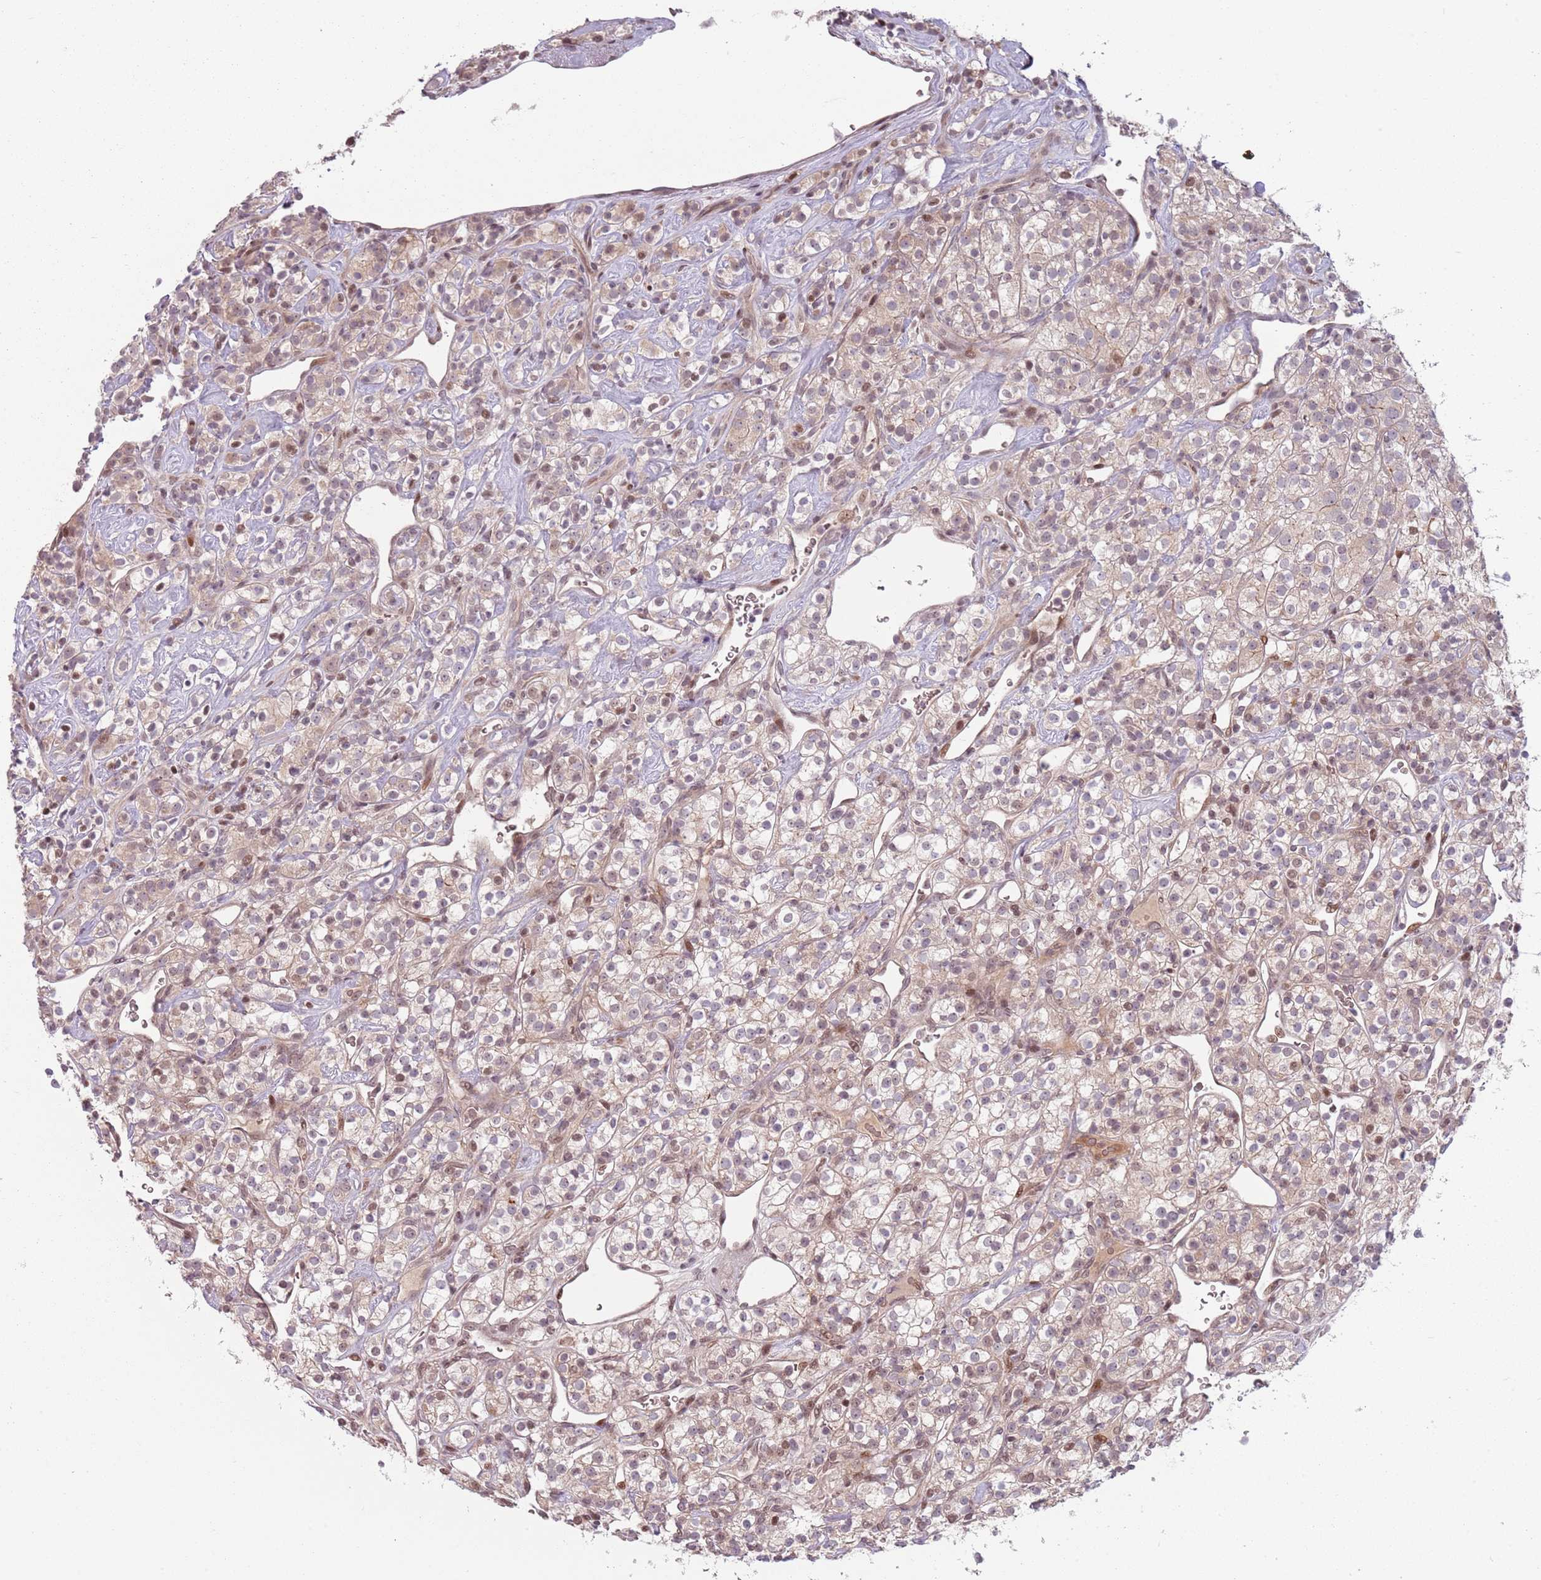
{"staining": {"intensity": "weak", "quantity": ">75%", "location": "cytoplasmic/membranous,nuclear"}, "tissue": "renal cancer", "cell_type": "Tumor cells", "image_type": "cancer", "snomed": [{"axis": "morphology", "description": "Adenocarcinoma, NOS"}, {"axis": "topography", "description": "Kidney"}], "caption": "Renal cancer (adenocarcinoma) stained with DAB (3,3'-diaminobenzidine) IHC reveals low levels of weak cytoplasmic/membranous and nuclear staining in approximately >75% of tumor cells.", "gene": "ADGRG1", "patient": {"sex": "male", "age": 77}}